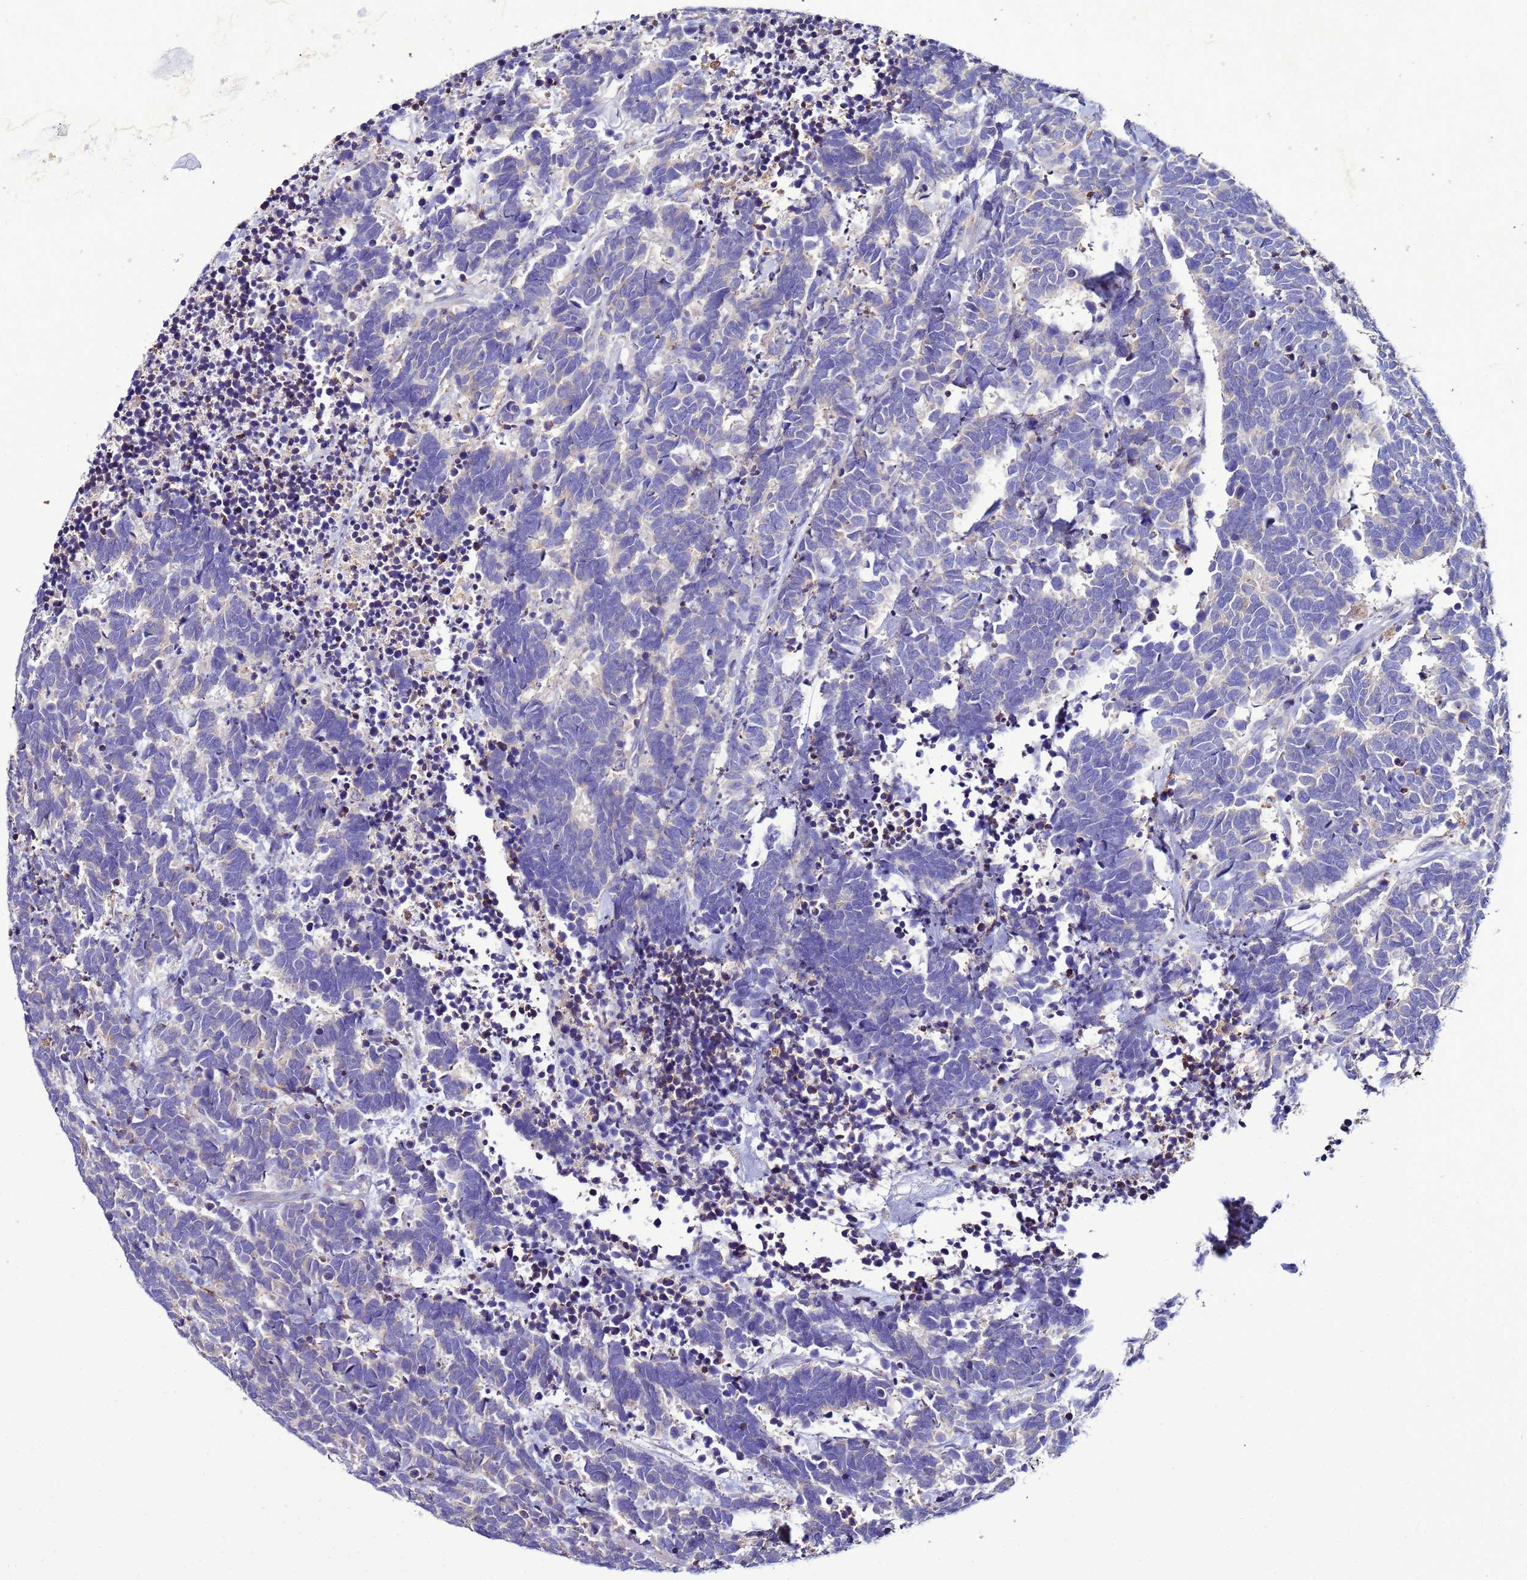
{"staining": {"intensity": "negative", "quantity": "none", "location": "none"}, "tissue": "carcinoid", "cell_type": "Tumor cells", "image_type": "cancer", "snomed": [{"axis": "morphology", "description": "Carcinoma, NOS"}, {"axis": "morphology", "description": "Carcinoid, malignant, NOS"}, {"axis": "topography", "description": "Urinary bladder"}], "caption": "Tumor cells are negative for brown protein staining in carcinoma.", "gene": "ANTKMT", "patient": {"sex": "male", "age": 57}}